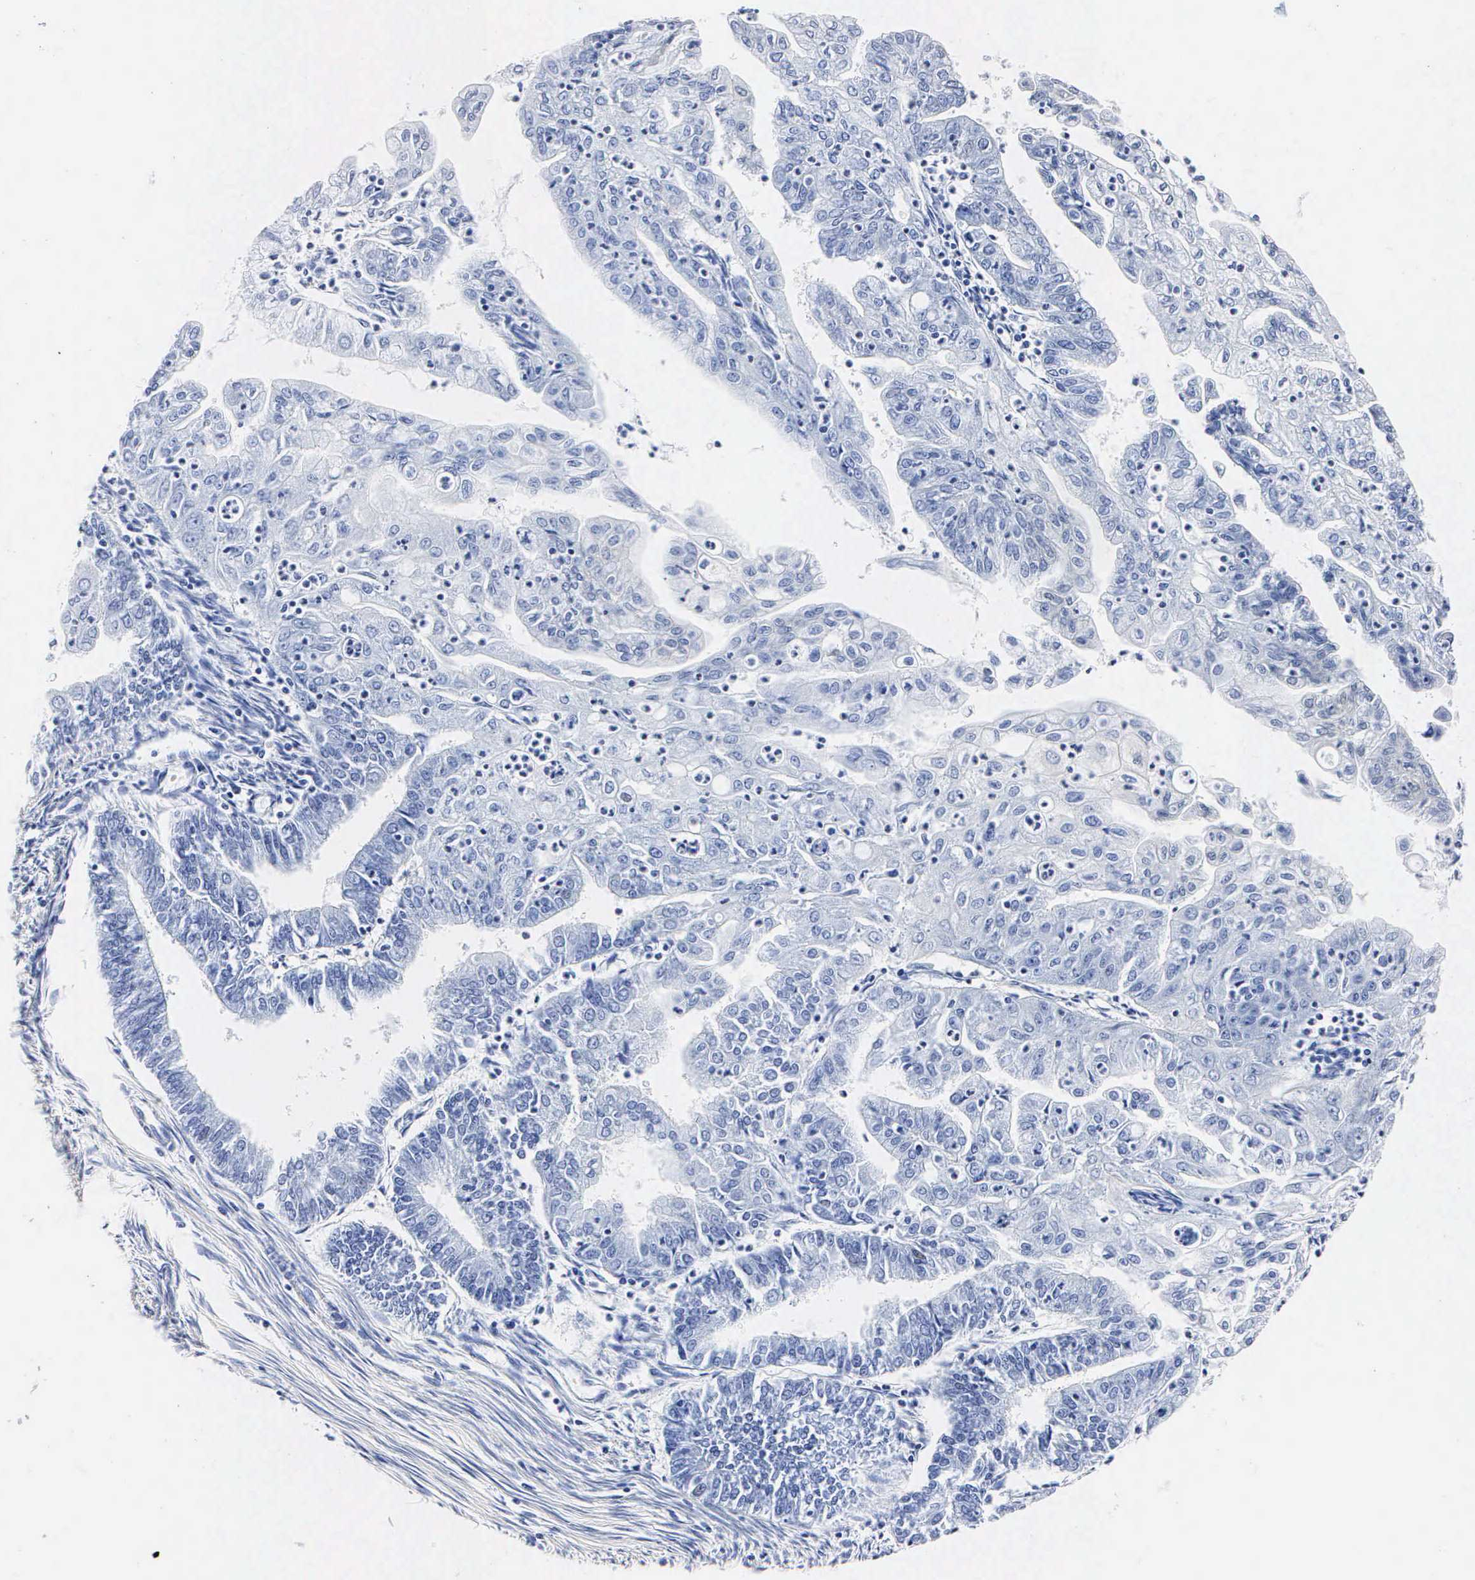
{"staining": {"intensity": "negative", "quantity": "none", "location": "none"}, "tissue": "endometrial cancer", "cell_type": "Tumor cells", "image_type": "cancer", "snomed": [{"axis": "morphology", "description": "Adenocarcinoma, NOS"}, {"axis": "topography", "description": "Endometrium"}], "caption": "This is a micrograph of immunohistochemistry (IHC) staining of adenocarcinoma (endometrial), which shows no expression in tumor cells.", "gene": "ENO2", "patient": {"sex": "female", "age": 75}}